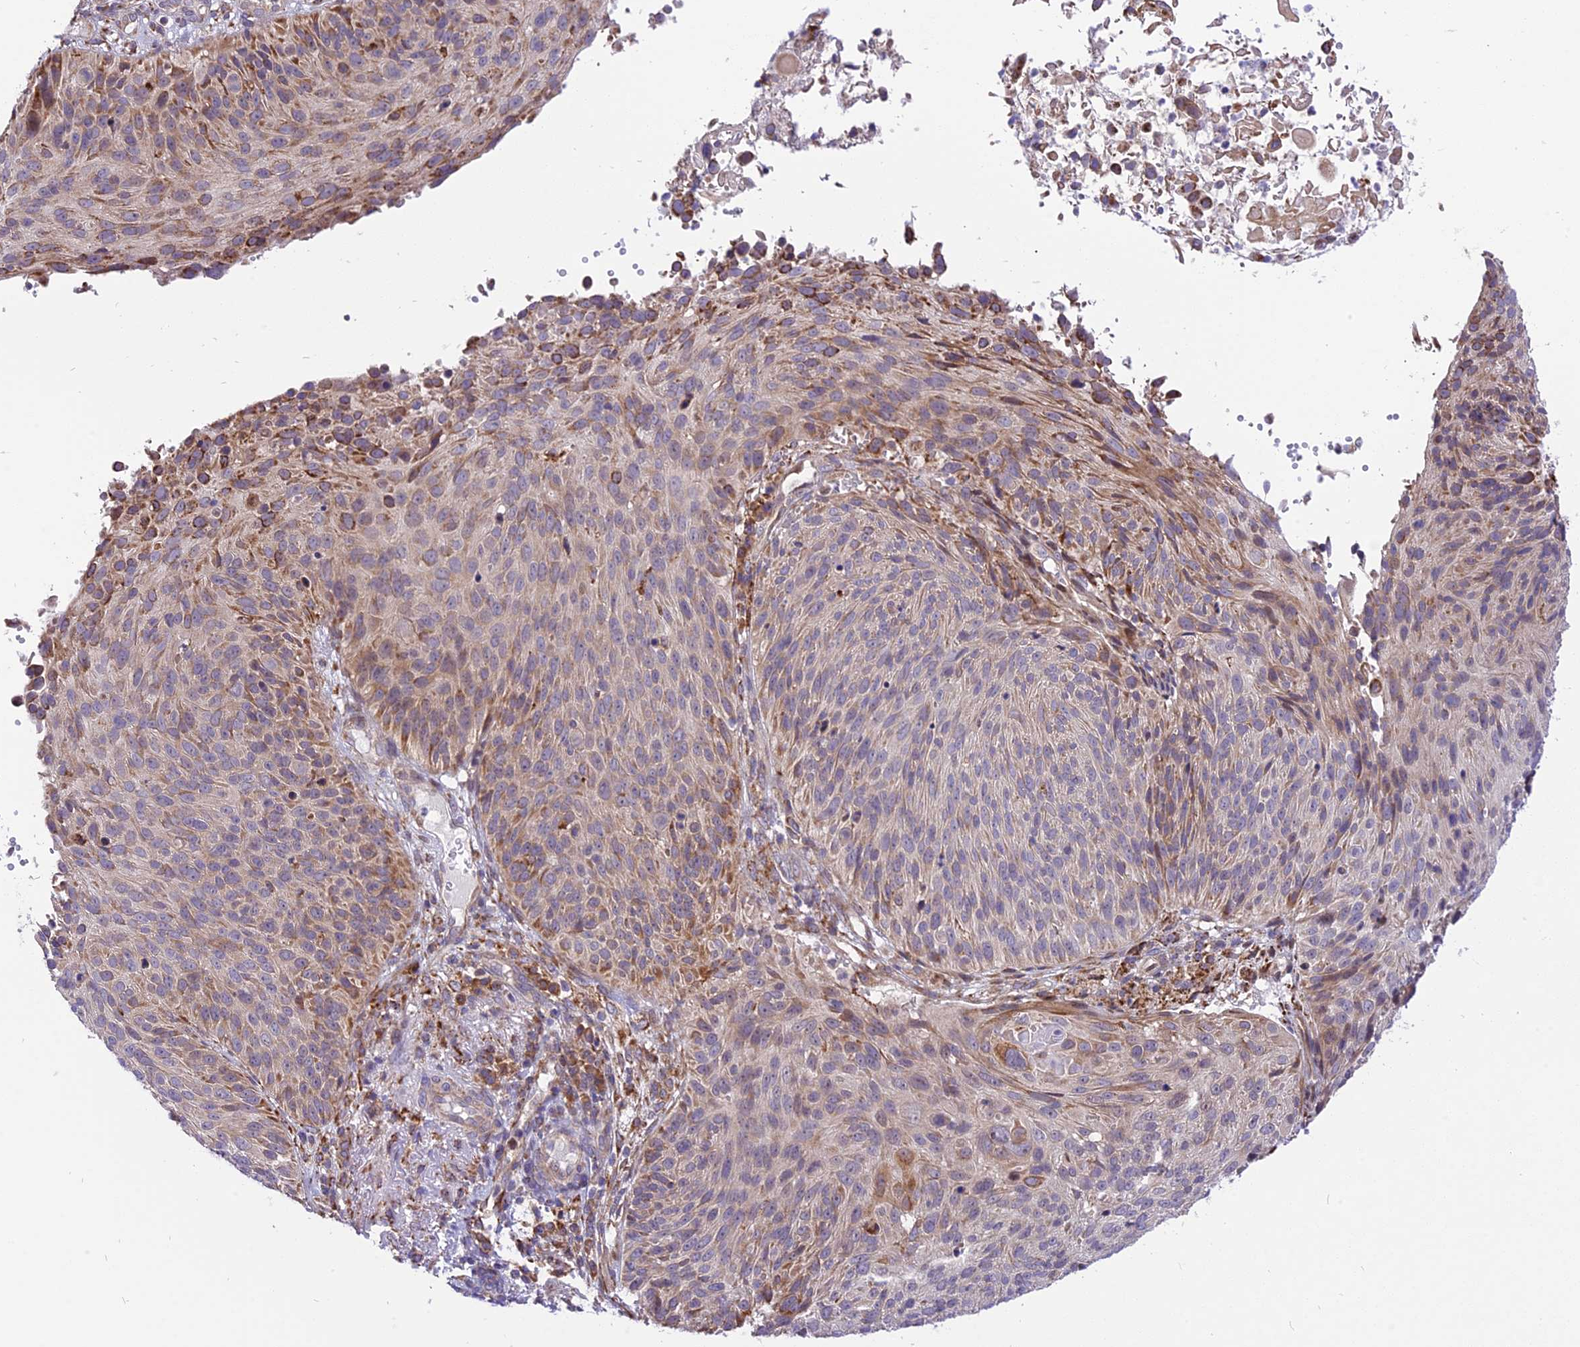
{"staining": {"intensity": "moderate", "quantity": "<25%", "location": "cytoplasmic/membranous"}, "tissue": "cervical cancer", "cell_type": "Tumor cells", "image_type": "cancer", "snomed": [{"axis": "morphology", "description": "Squamous cell carcinoma, NOS"}, {"axis": "topography", "description": "Cervix"}], "caption": "Immunohistochemical staining of human cervical cancer exhibits low levels of moderate cytoplasmic/membranous positivity in about <25% of tumor cells.", "gene": "ARMCX6", "patient": {"sex": "female", "age": 74}}